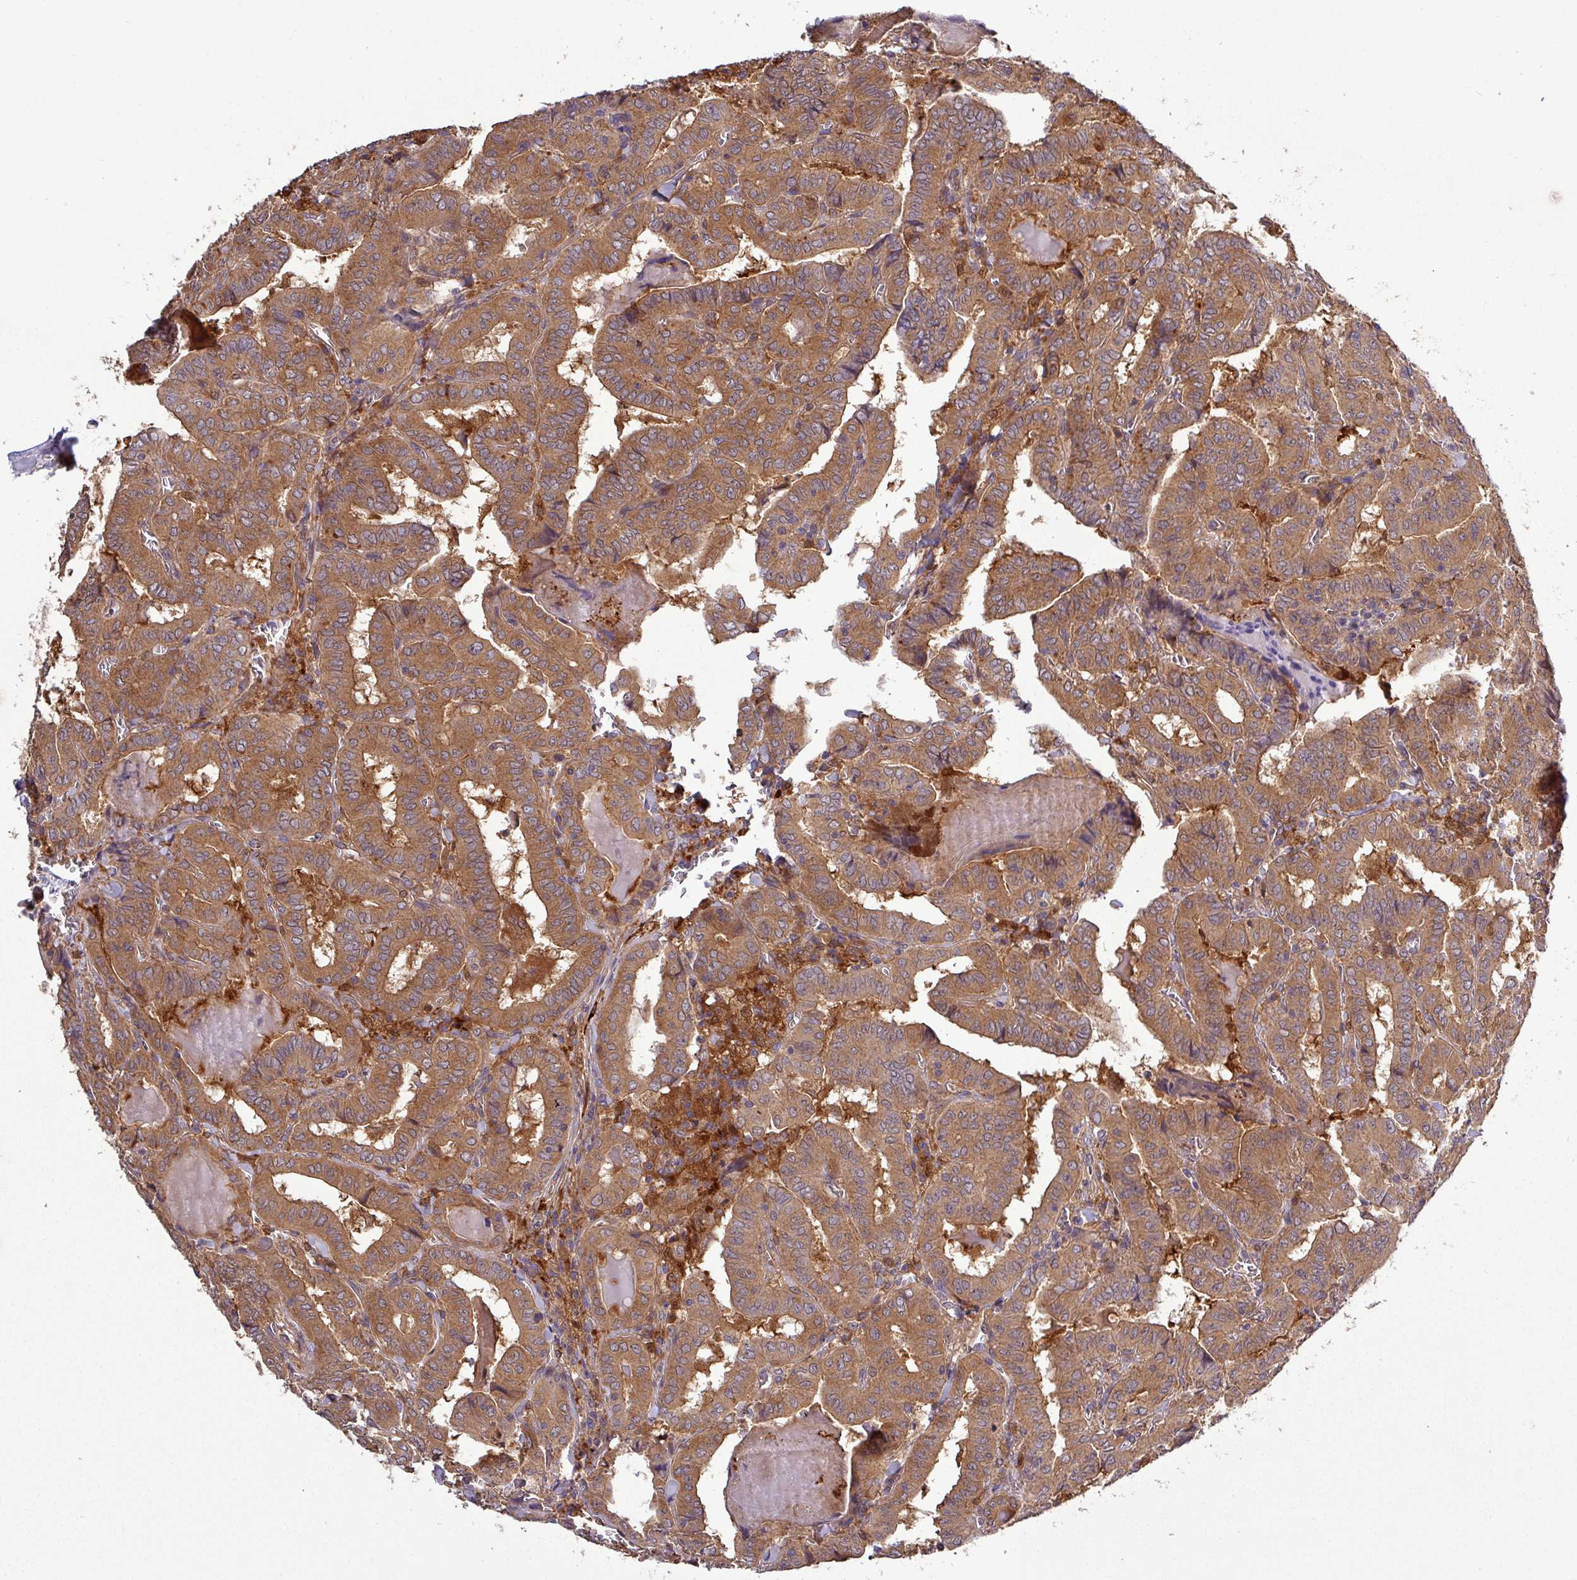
{"staining": {"intensity": "moderate", "quantity": ">75%", "location": "cytoplasmic/membranous"}, "tissue": "thyroid cancer", "cell_type": "Tumor cells", "image_type": "cancer", "snomed": [{"axis": "morphology", "description": "Papillary adenocarcinoma, NOS"}, {"axis": "topography", "description": "Thyroid gland"}], "caption": "Protein staining by IHC shows moderate cytoplasmic/membranous positivity in about >75% of tumor cells in papillary adenocarcinoma (thyroid).", "gene": "SIRPB2", "patient": {"sex": "female", "age": 72}}